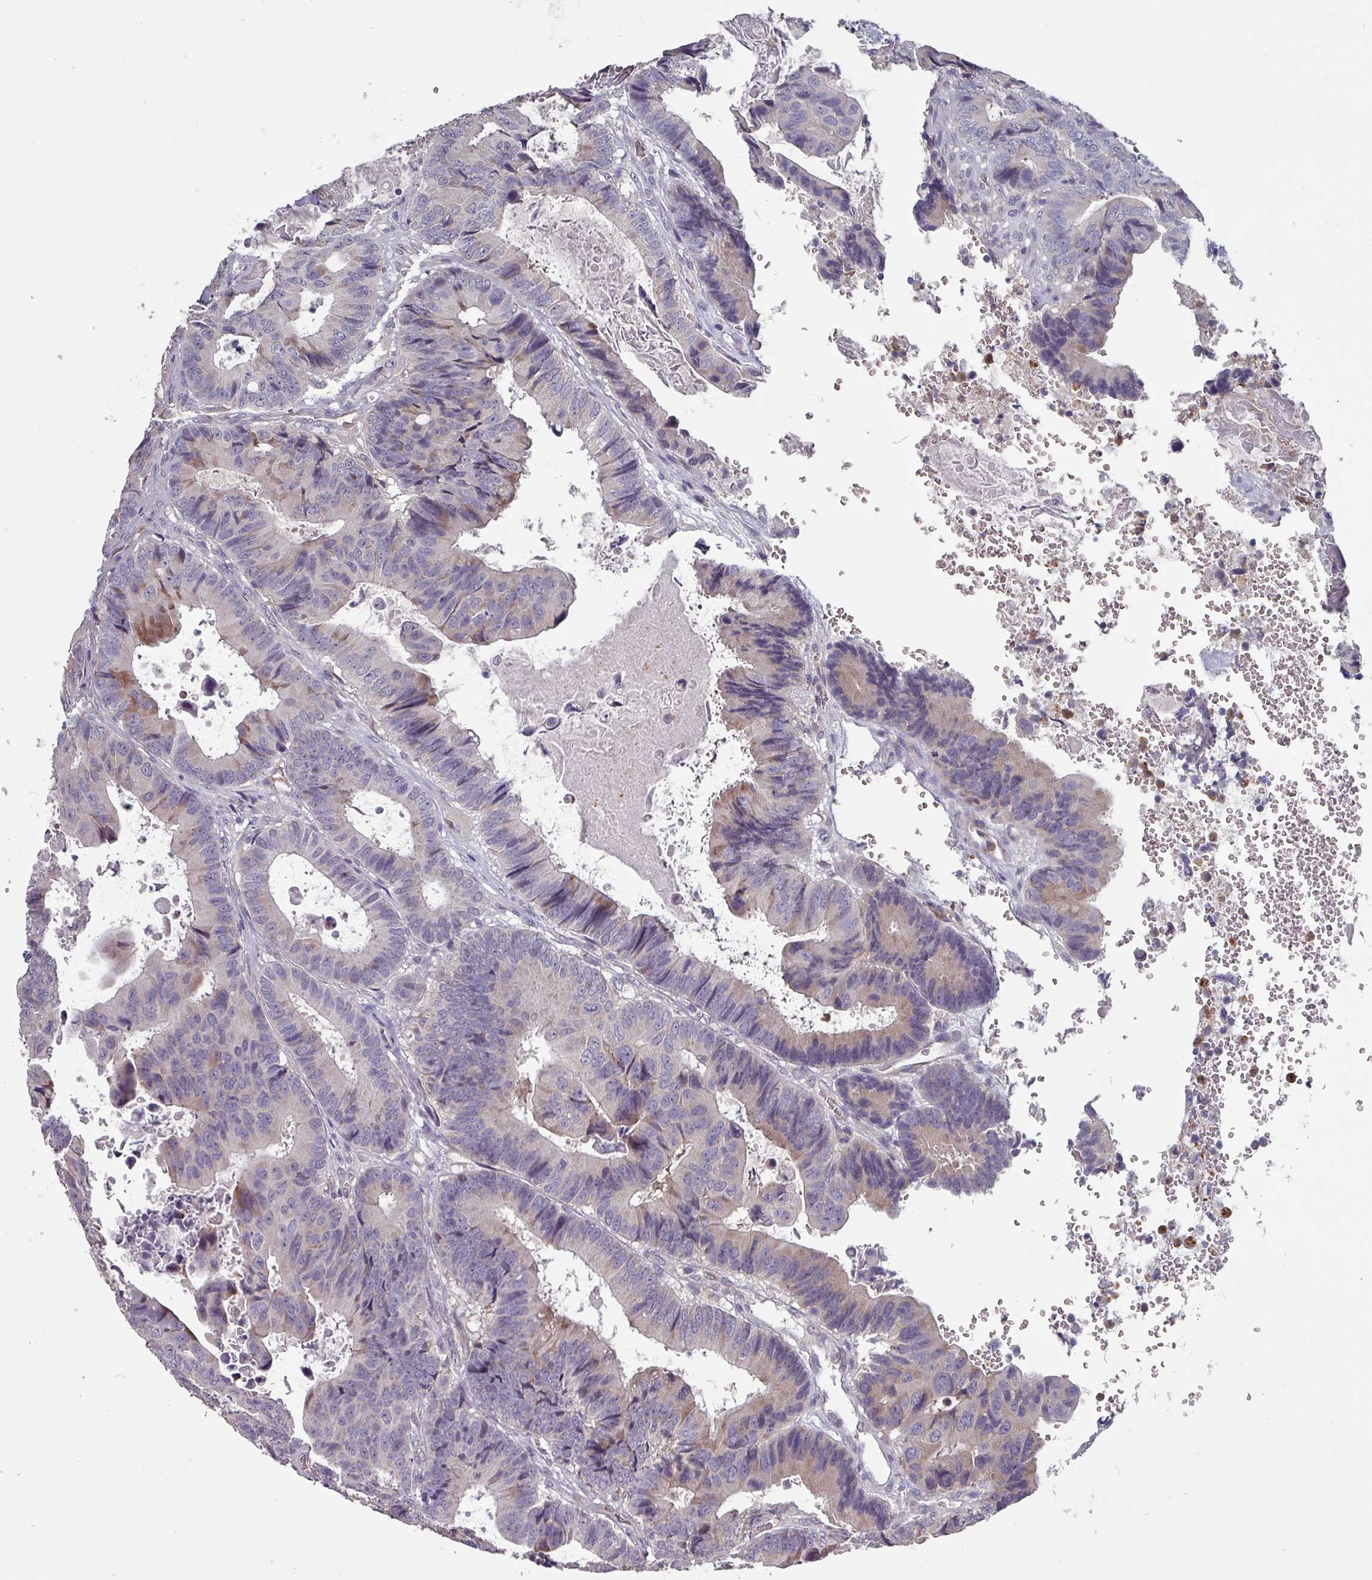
{"staining": {"intensity": "weak", "quantity": "<25%", "location": "cytoplasmic/membranous"}, "tissue": "colorectal cancer", "cell_type": "Tumor cells", "image_type": "cancer", "snomed": [{"axis": "morphology", "description": "Adenocarcinoma, NOS"}, {"axis": "topography", "description": "Colon"}], "caption": "Immunohistochemistry histopathology image of neoplastic tissue: human colorectal cancer (adenocarcinoma) stained with DAB (3,3'-diaminobenzidine) demonstrates no significant protein staining in tumor cells.", "gene": "PRAMEF8", "patient": {"sex": "male", "age": 85}}